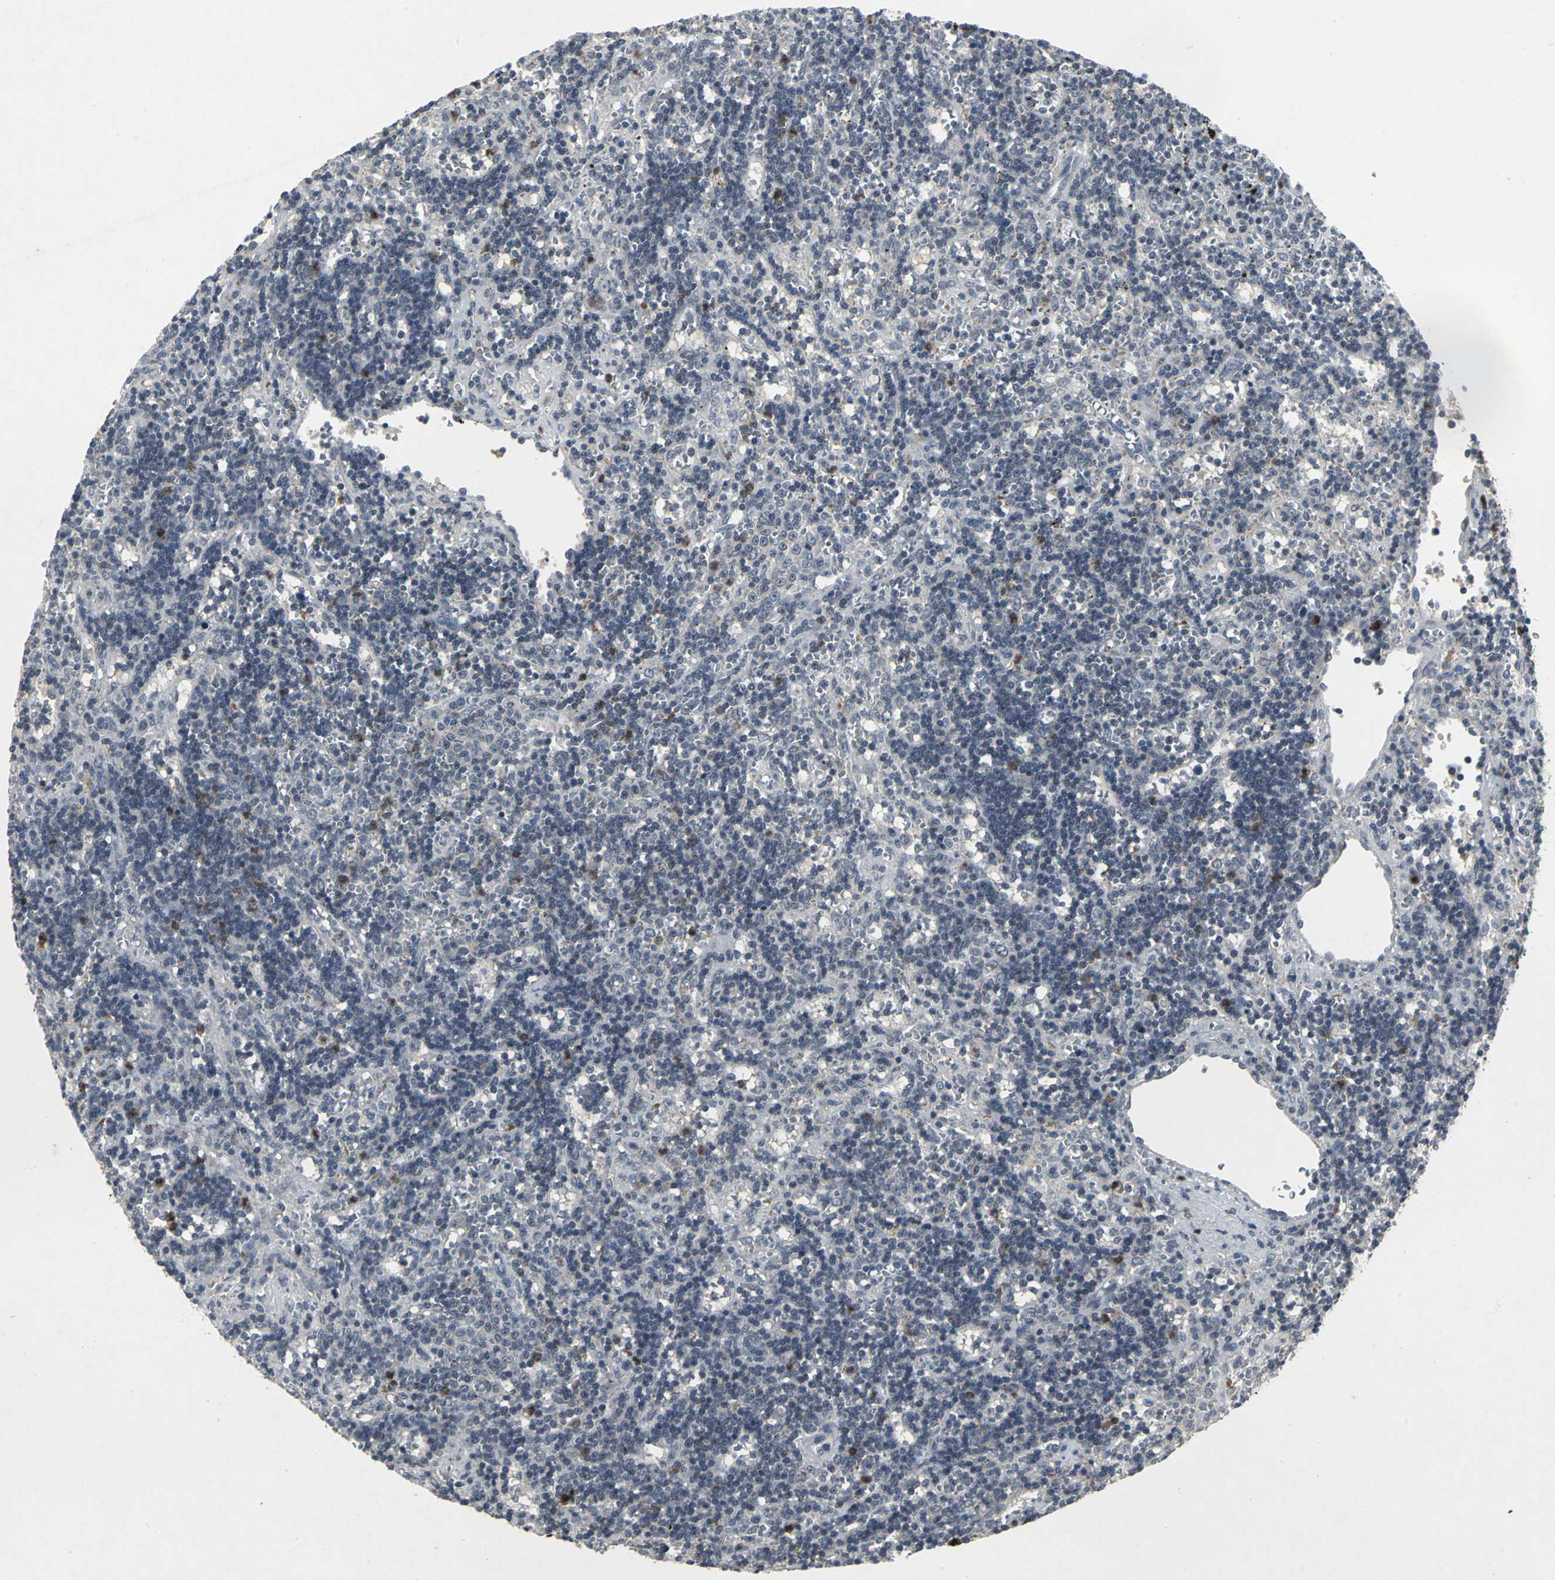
{"staining": {"intensity": "negative", "quantity": "none", "location": "none"}, "tissue": "lymphoma", "cell_type": "Tumor cells", "image_type": "cancer", "snomed": [{"axis": "morphology", "description": "Malignant lymphoma, non-Hodgkin's type, Low grade"}, {"axis": "topography", "description": "Spleen"}], "caption": "Immunohistochemistry of human low-grade malignant lymphoma, non-Hodgkin's type demonstrates no positivity in tumor cells. Brightfield microscopy of immunohistochemistry stained with DAB (3,3'-diaminobenzidine) (brown) and hematoxylin (blue), captured at high magnification.", "gene": "BMP4", "patient": {"sex": "male", "age": 60}}